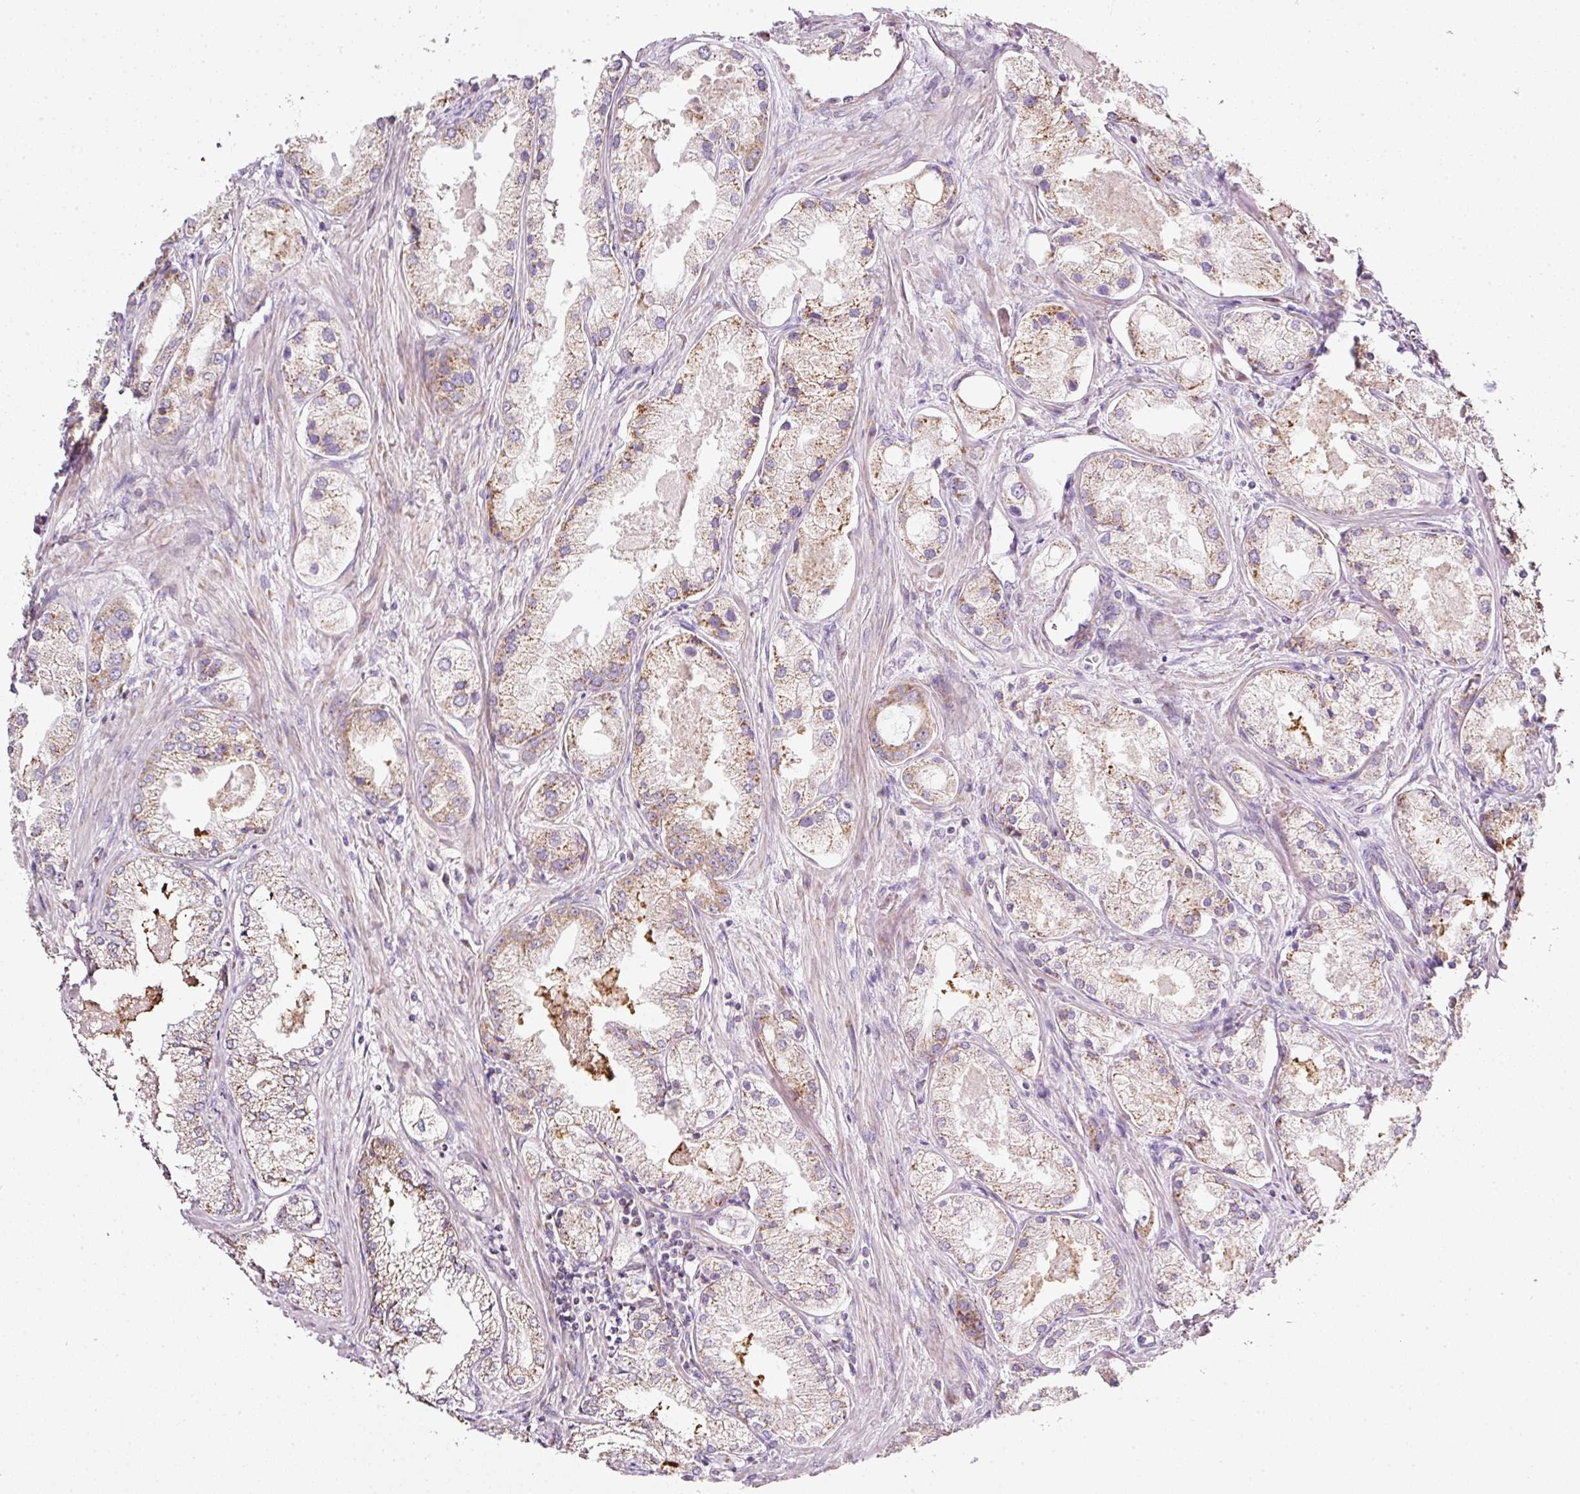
{"staining": {"intensity": "moderate", "quantity": "25%-75%", "location": "cytoplasmic/membranous"}, "tissue": "prostate cancer", "cell_type": "Tumor cells", "image_type": "cancer", "snomed": [{"axis": "morphology", "description": "Adenocarcinoma, Low grade"}, {"axis": "topography", "description": "Prostate"}], "caption": "Prostate cancer tissue reveals moderate cytoplasmic/membranous expression in approximately 25%-75% of tumor cells", "gene": "NDUFA1", "patient": {"sex": "male", "age": 68}}